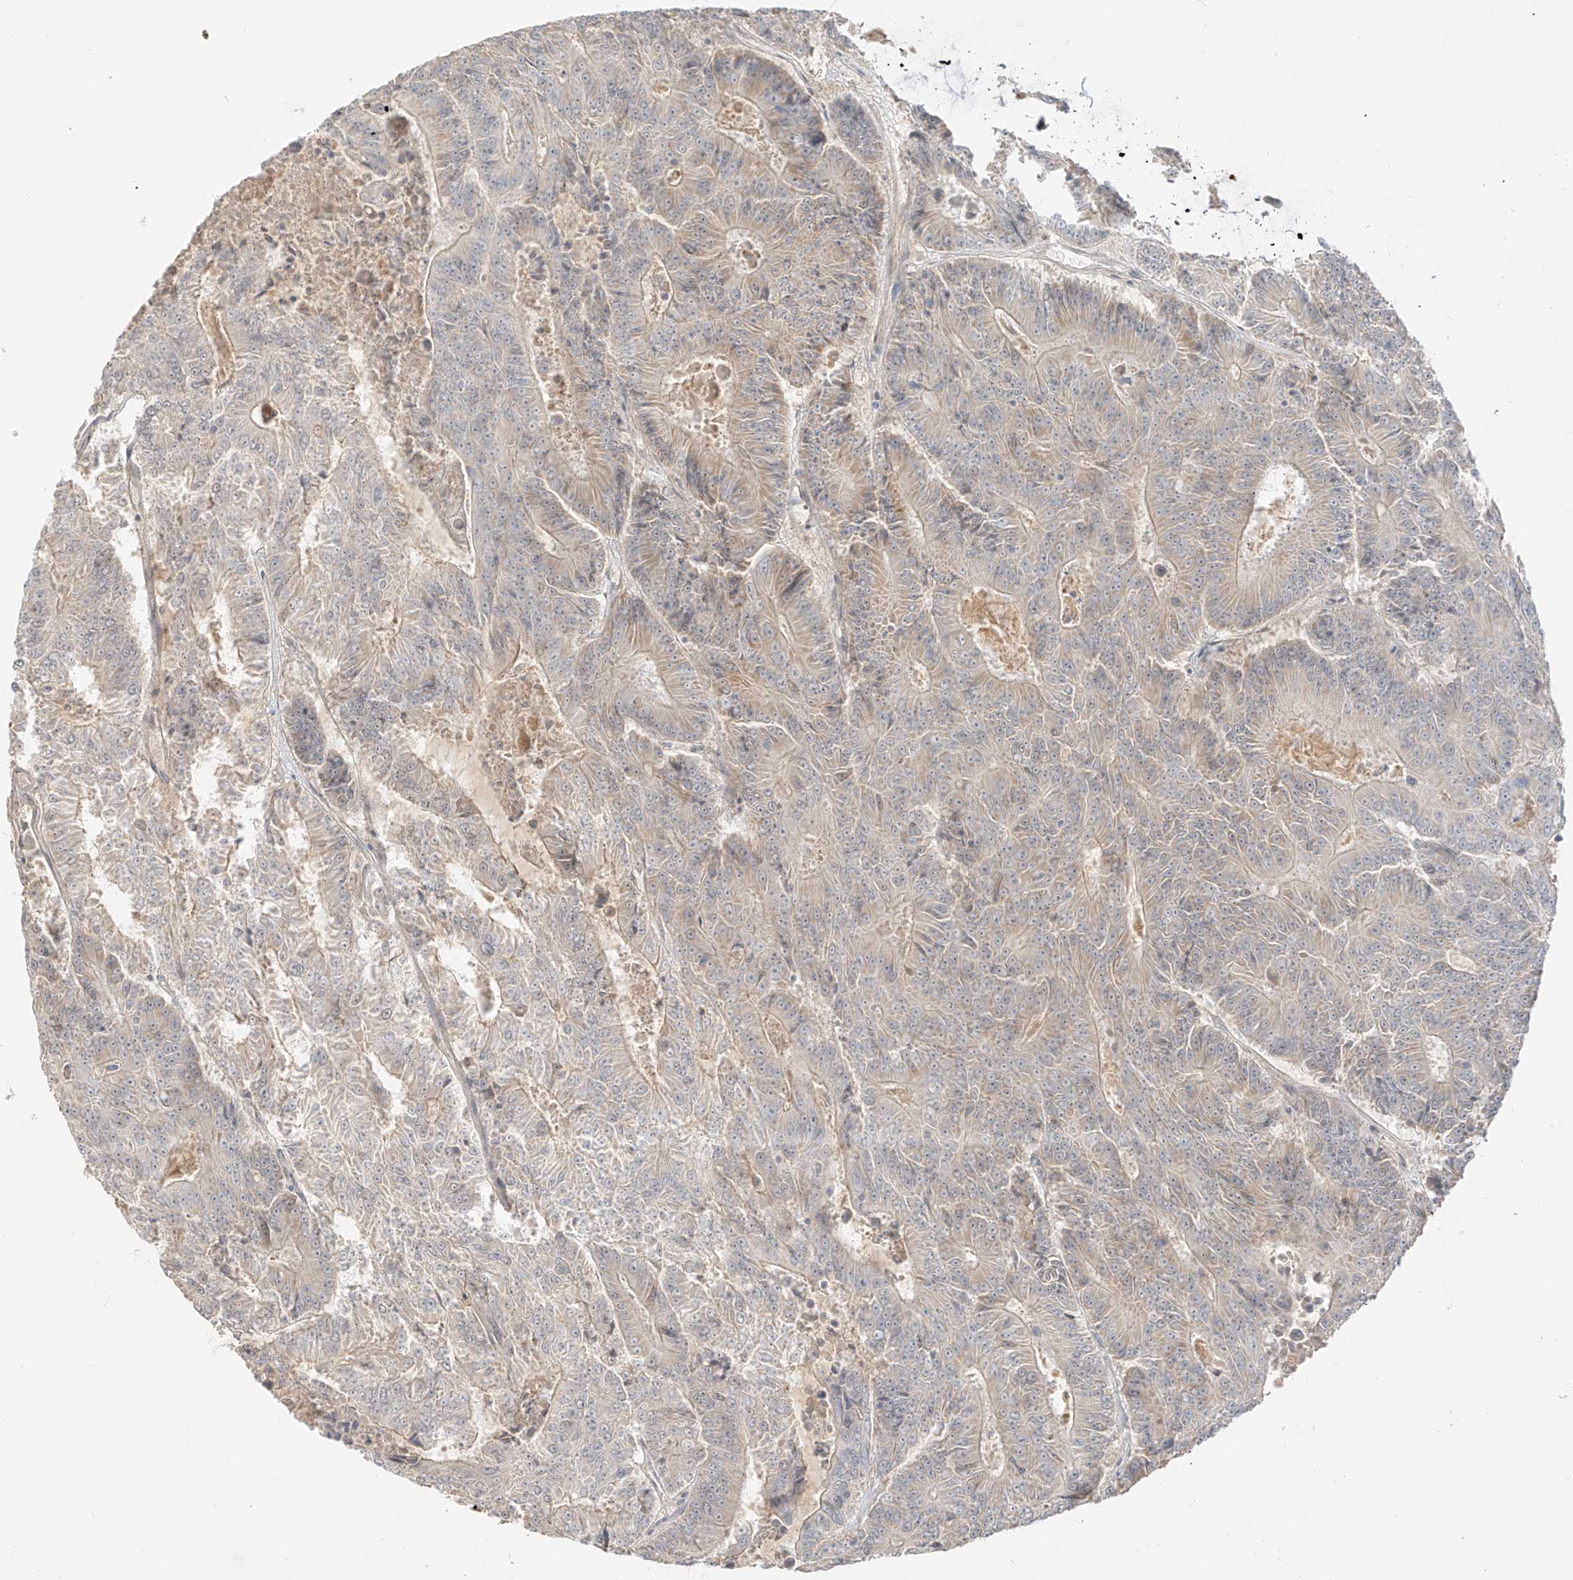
{"staining": {"intensity": "weak", "quantity": "<25%", "location": "cytoplasmic/membranous"}, "tissue": "colorectal cancer", "cell_type": "Tumor cells", "image_type": "cancer", "snomed": [{"axis": "morphology", "description": "Adenocarcinoma, NOS"}, {"axis": "topography", "description": "Colon"}], "caption": "IHC micrograph of colorectal cancer (adenocarcinoma) stained for a protein (brown), which displays no expression in tumor cells.", "gene": "LIPT1", "patient": {"sex": "male", "age": 83}}